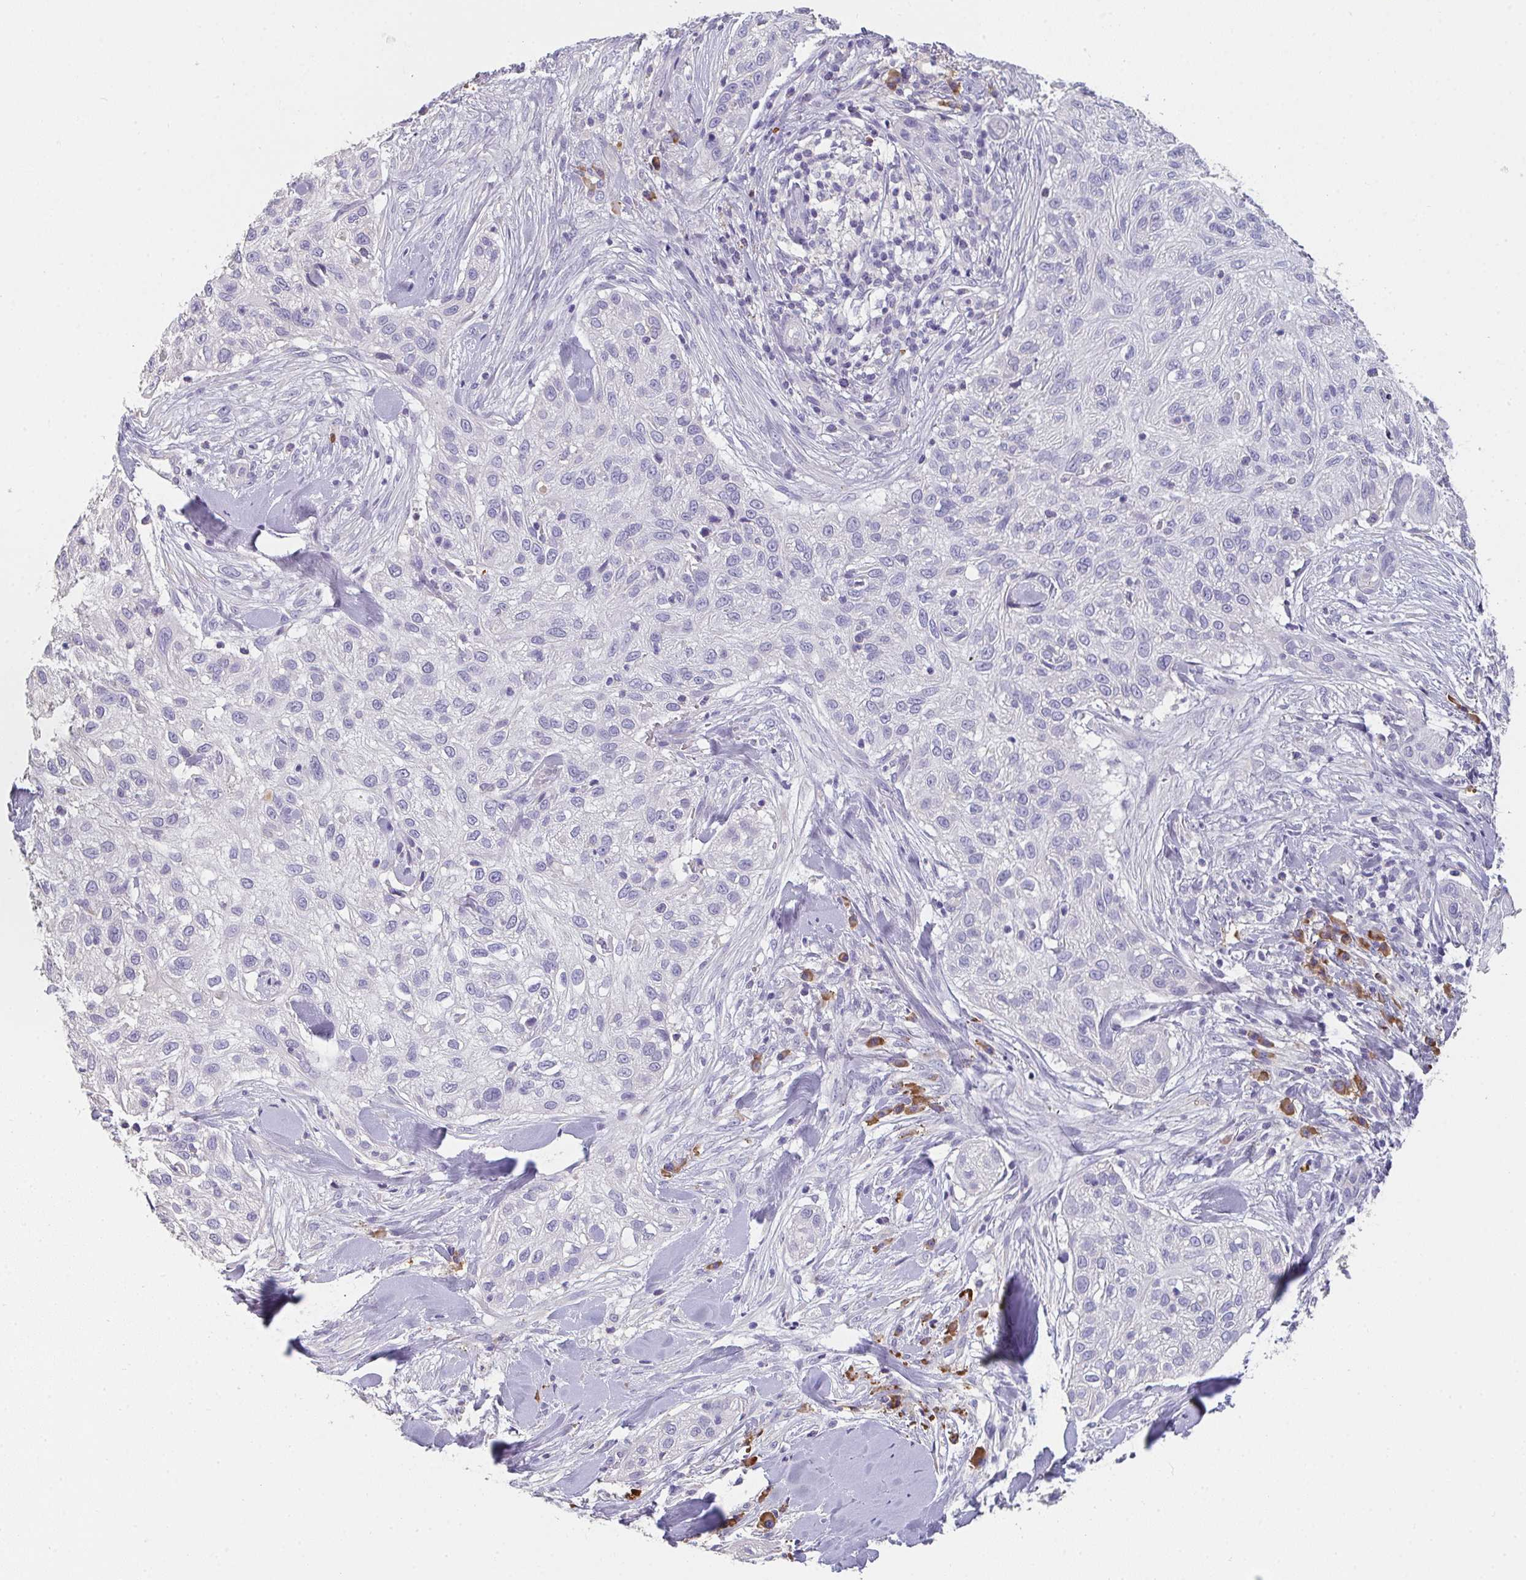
{"staining": {"intensity": "negative", "quantity": "none", "location": "none"}, "tissue": "skin cancer", "cell_type": "Tumor cells", "image_type": "cancer", "snomed": [{"axis": "morphology", "description": "Squamous cell carcinoma, NOS"}, {"axis": "topography", "description": "Skin"}], "caption": "An IHC photomicrograph of squamous cell carcinoma (skin) is shown. There is no staining in tumor cells of squamous cell carcinoma (skin).", "gene": "ZNF215", "patient": {"sex": "male", "age": 82}}